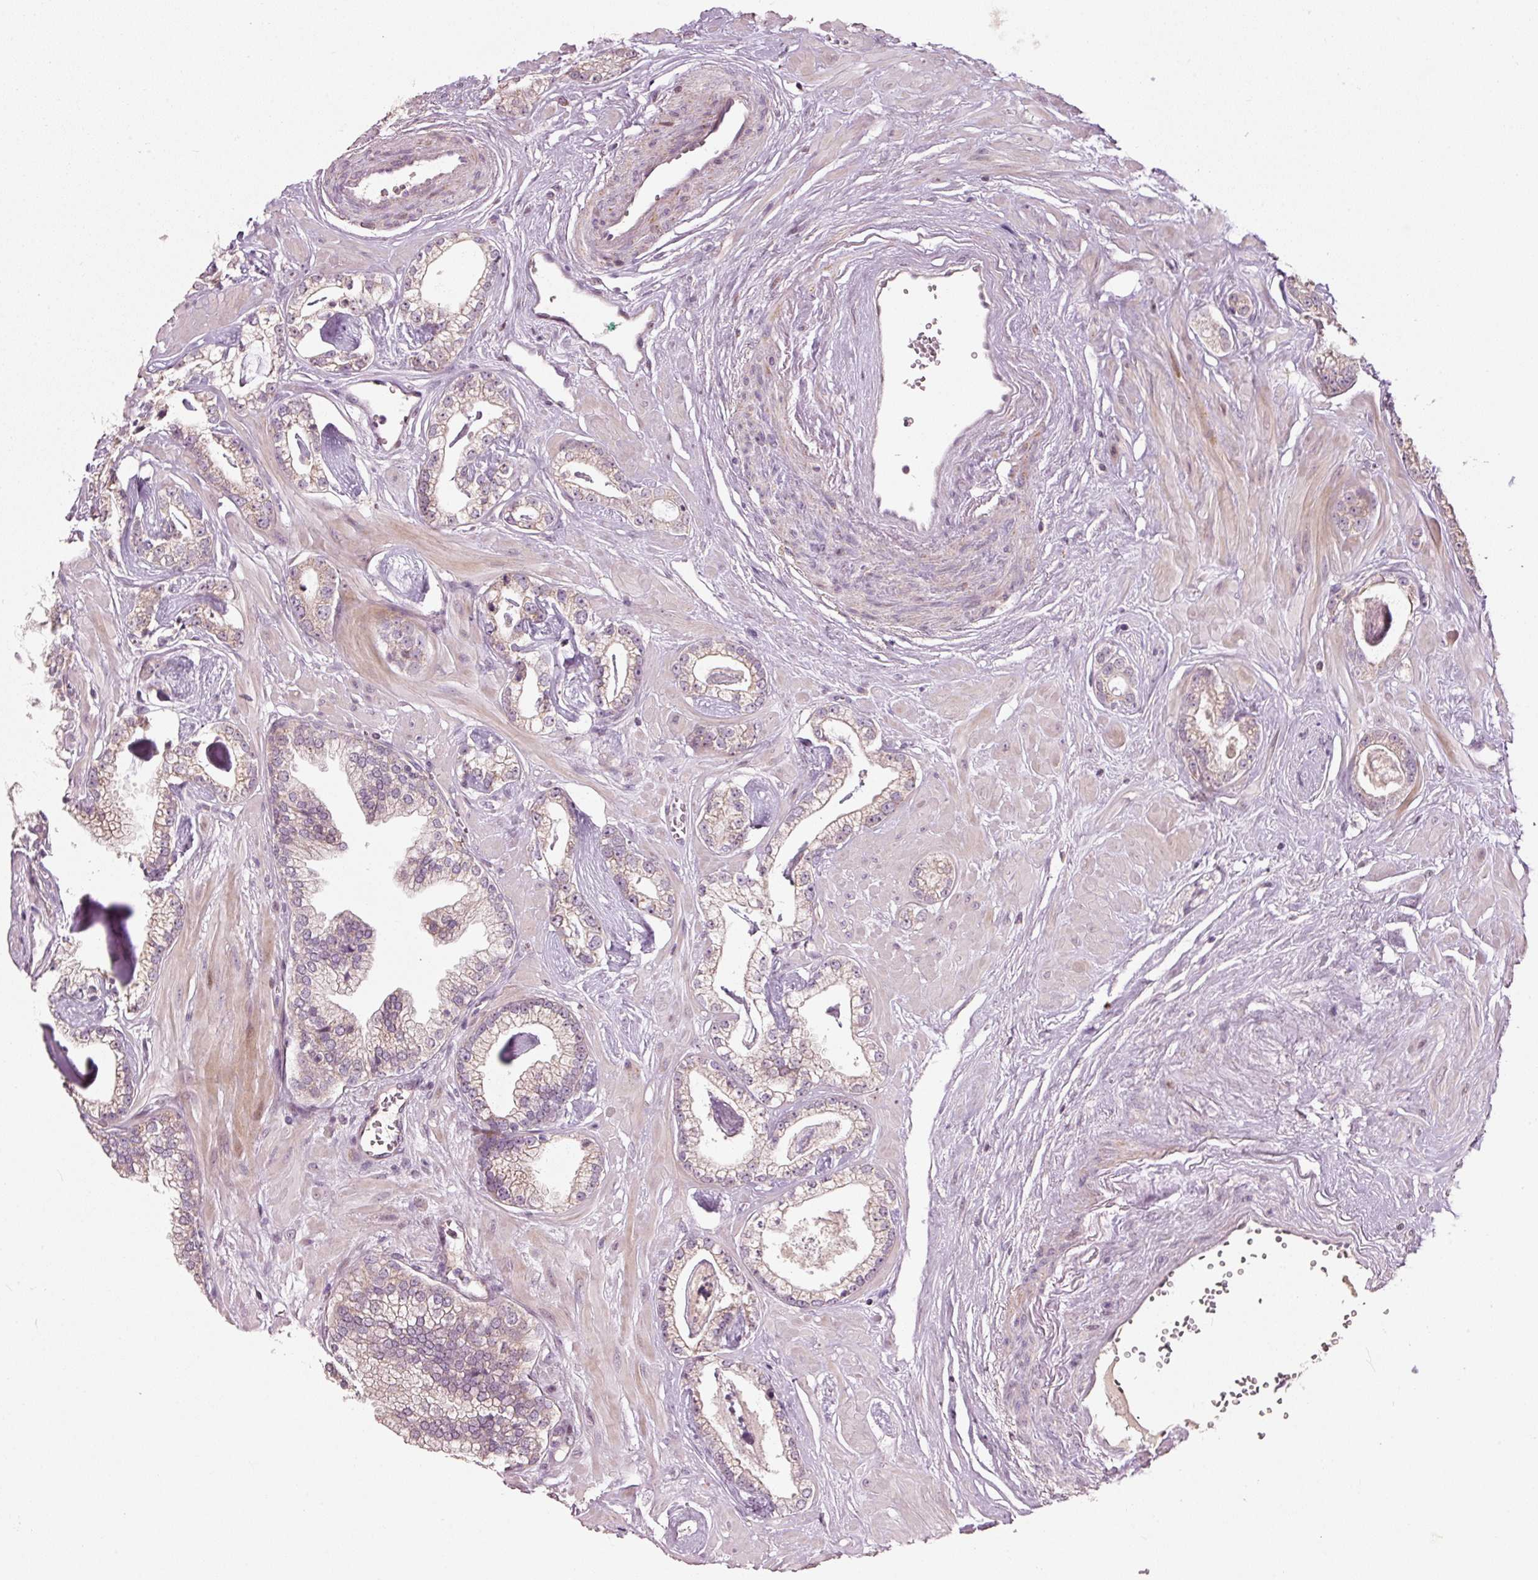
{"staining": {"intensity": "negative", "quantity": "none", "location": "none"}, "tissue": "prostate cancer", "cell_type": "Tumor cells", "image_type": "cancer", "snomed": [{"axis": "morphology", "description": "Adenocarcinoma, Low grade"}, {"axis": "topography", "description": "Prostate"}], "caption": "Photomicrograph shows no significant protein expression in tumor cells of prostate low-grade adenocarcinoma. The staining is performed using DAB (3,3'-diaminobenzidine) brown chromogen with nuclei counter-stained in using hematoxylin.", "gene": "TOB2", "patient": {"sex": "male", "age": 60}}